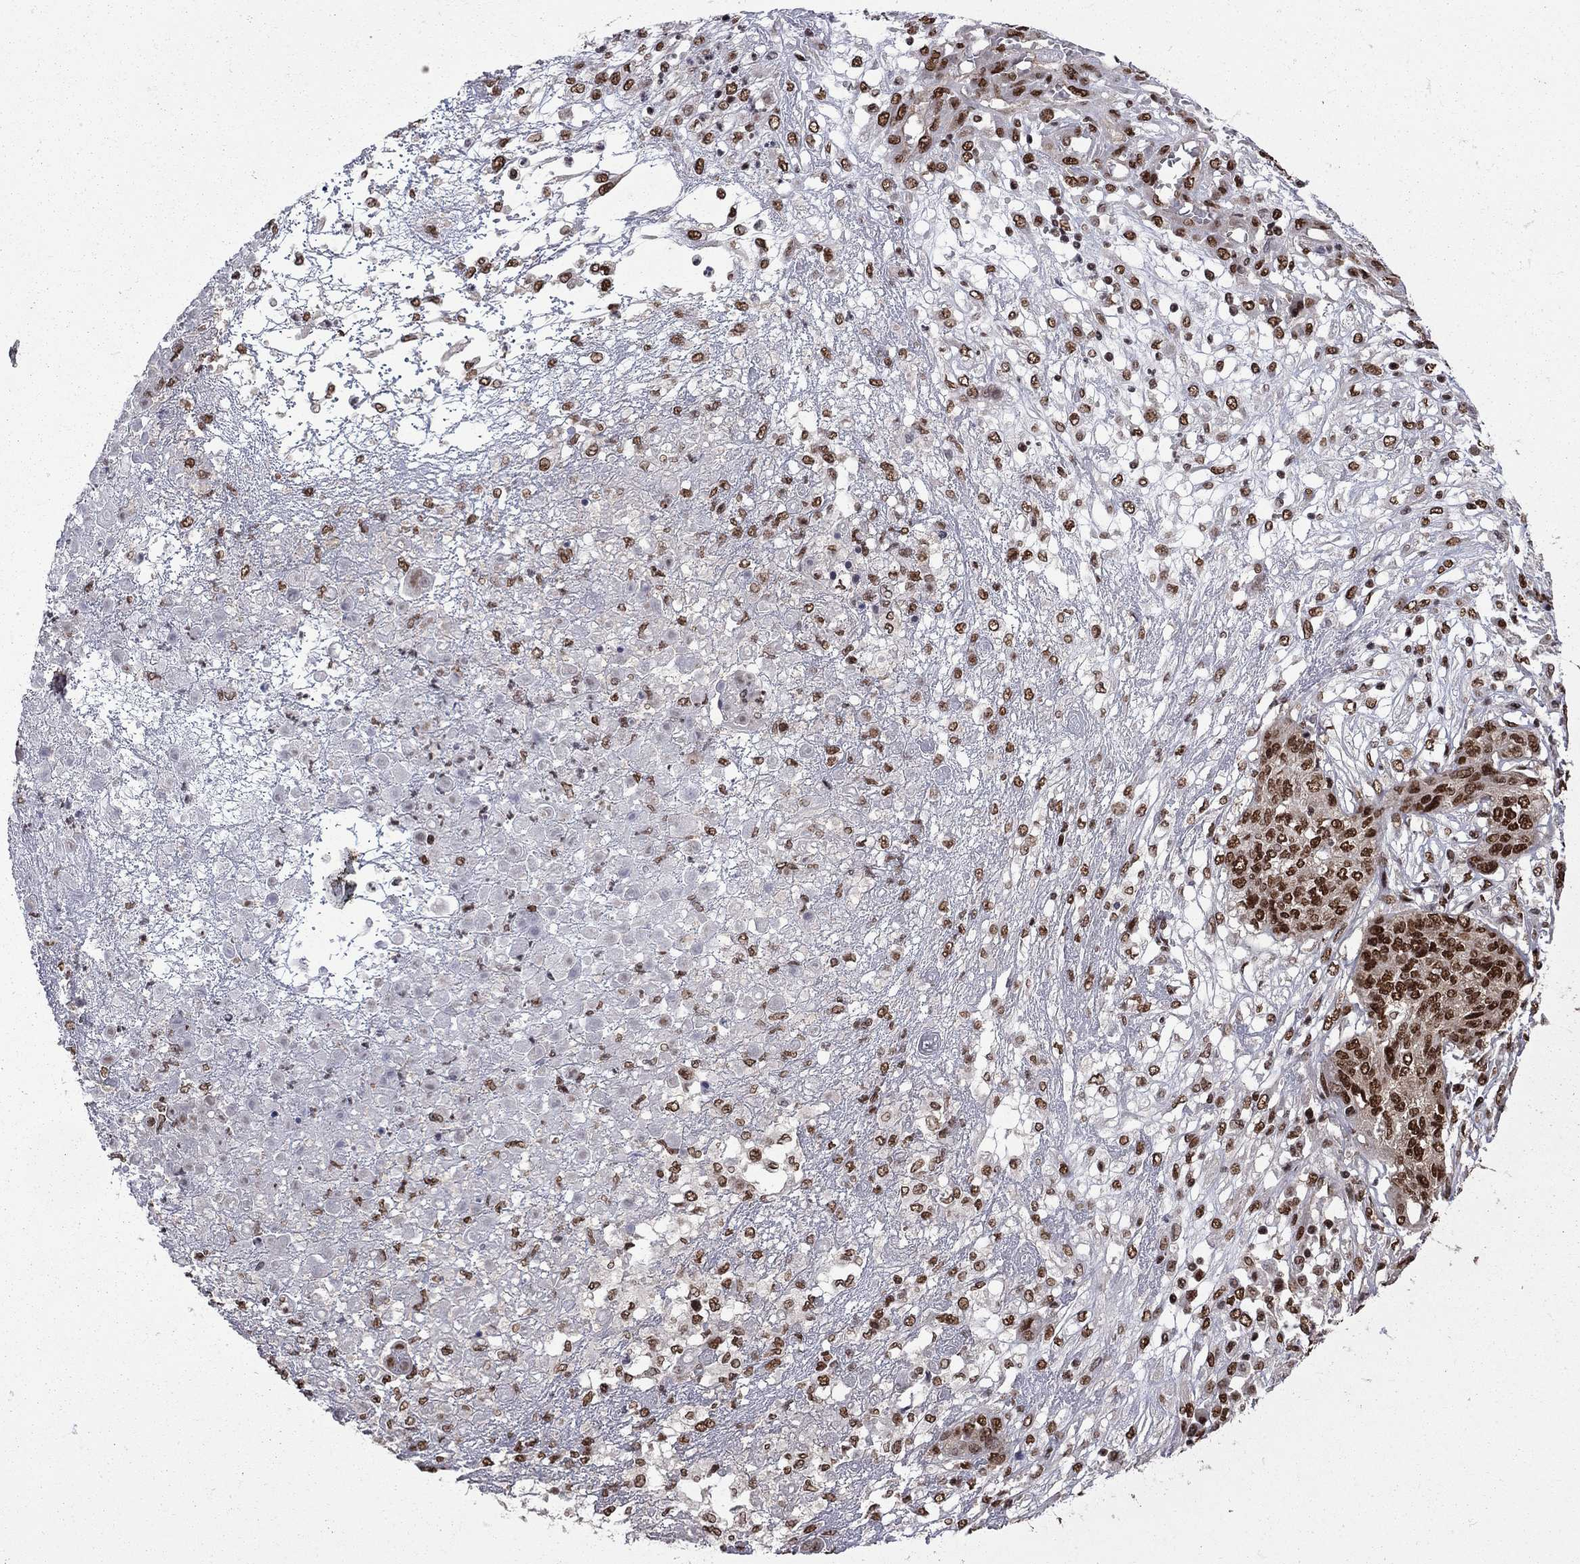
{"staining": {"intensity": "strong", "quantity": ">75%", "location": "nuclear"}, "tissue": "ovarian cancer", "cell_type": "Tumor cells", "image_type": "cancer", "snomed": [{"axis": "morphology", "description": "Cystadenocarcinoma, serous, NOS"}, {"axis": "topography", "description": "Ovary"}], "caption": "Ovarian serous cystadenocarcinoma stained with a brown dye displays strong nuclear positive expression in approximately >75% of tumor cells.", "gene": "MED25", "patient": {"sex": "female", "age": 67}}